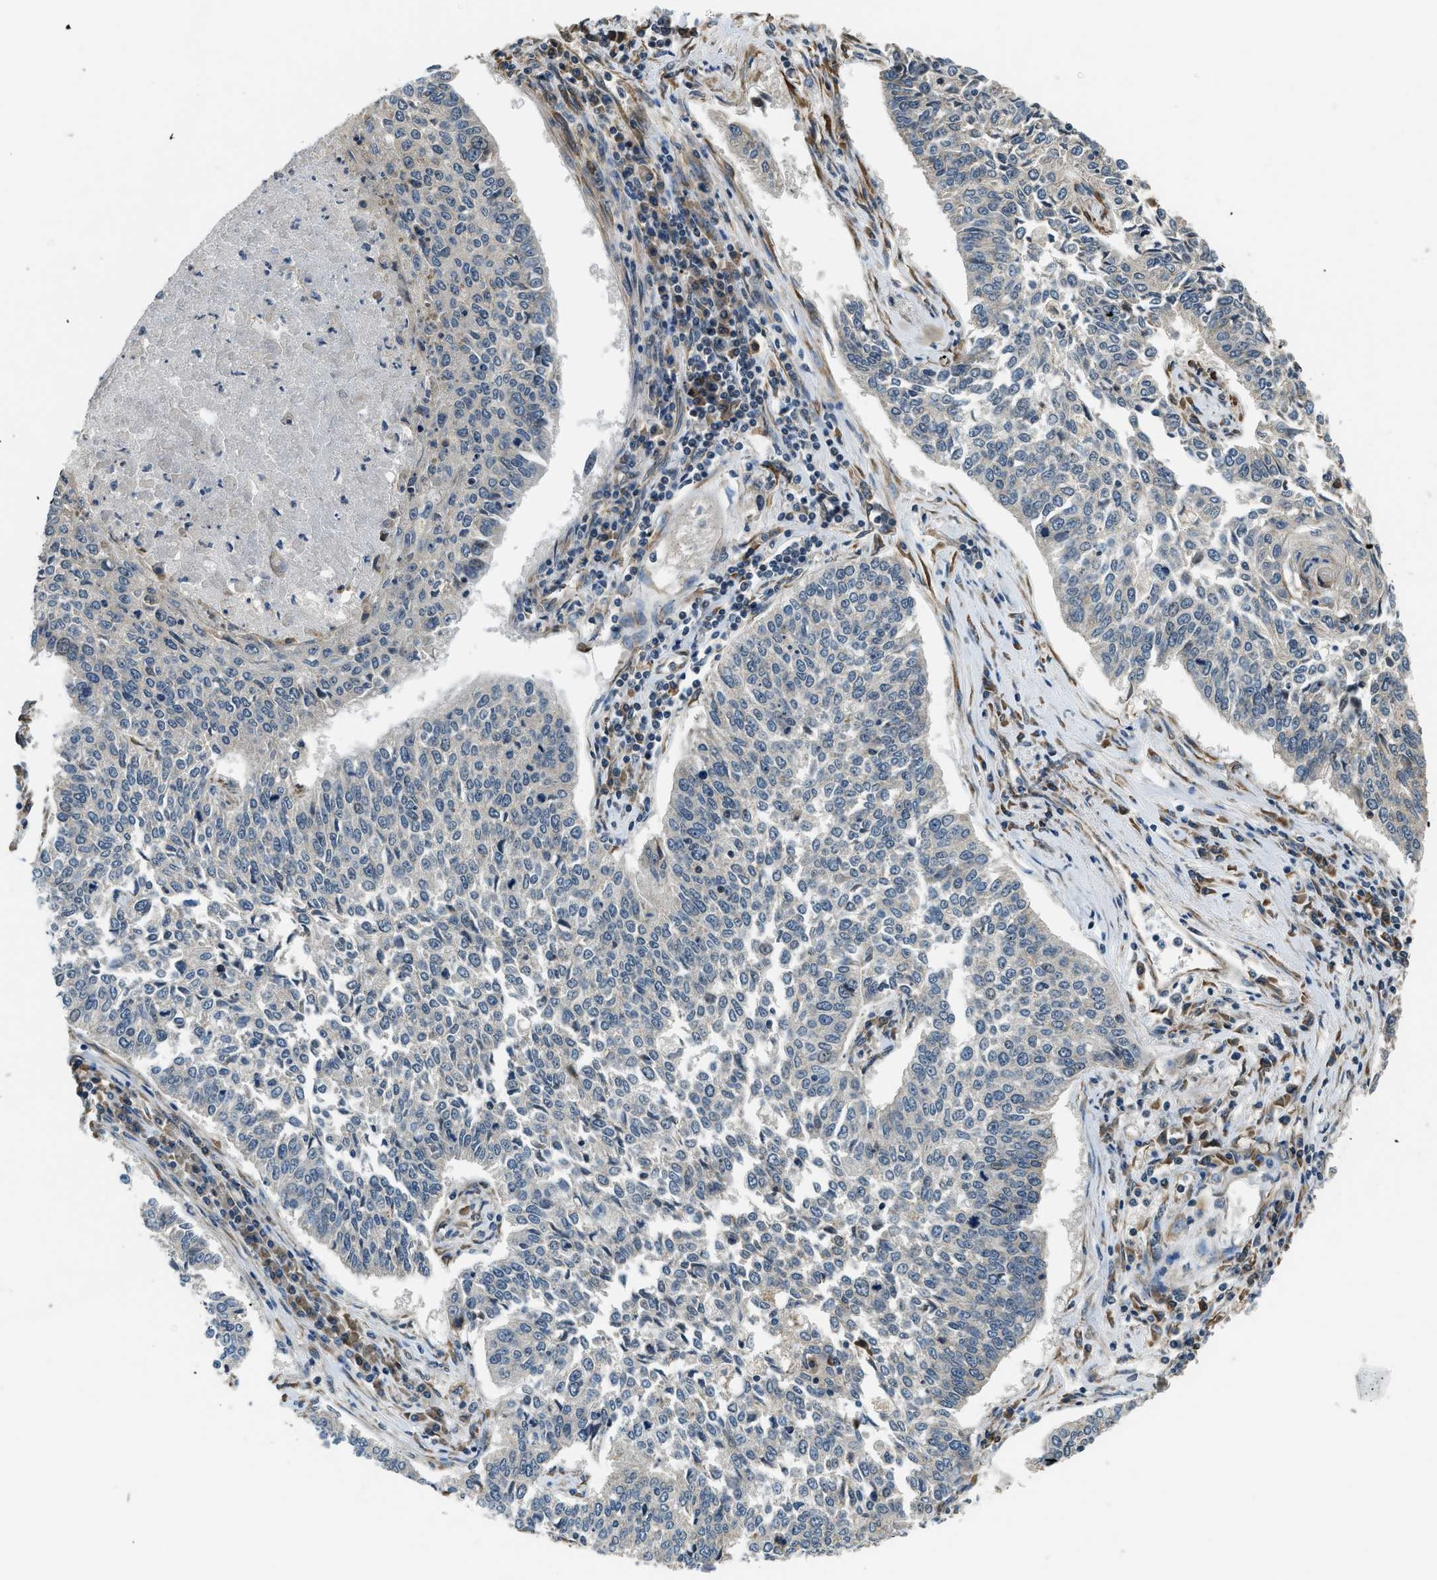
{"staining": {"intensity": "negative", "quantity": "none", "location": "none"}, "tissue": "lung cancer", "cell_type": "Tumor cells", "image_type": "cancer", "snomed": [{"axis": "morphology", "description": "Normal tissue, NOS"}, {"axis": "morphology", "description": "Squamous cell carcinoma, NOS"}, {"axis": "topography", "description": "Cartilage tissue"}, {"axis": "topography", "description": "Bronchus"}, {"axis": "topography", "description": "Lung"}], "caption": "Photomicrograph shows no significant protein staining in tumor cells of lung cancer (squamous cell carcinoma).", "gene": "ALOX12", "patient": {"sex": "female", "age": 49}}